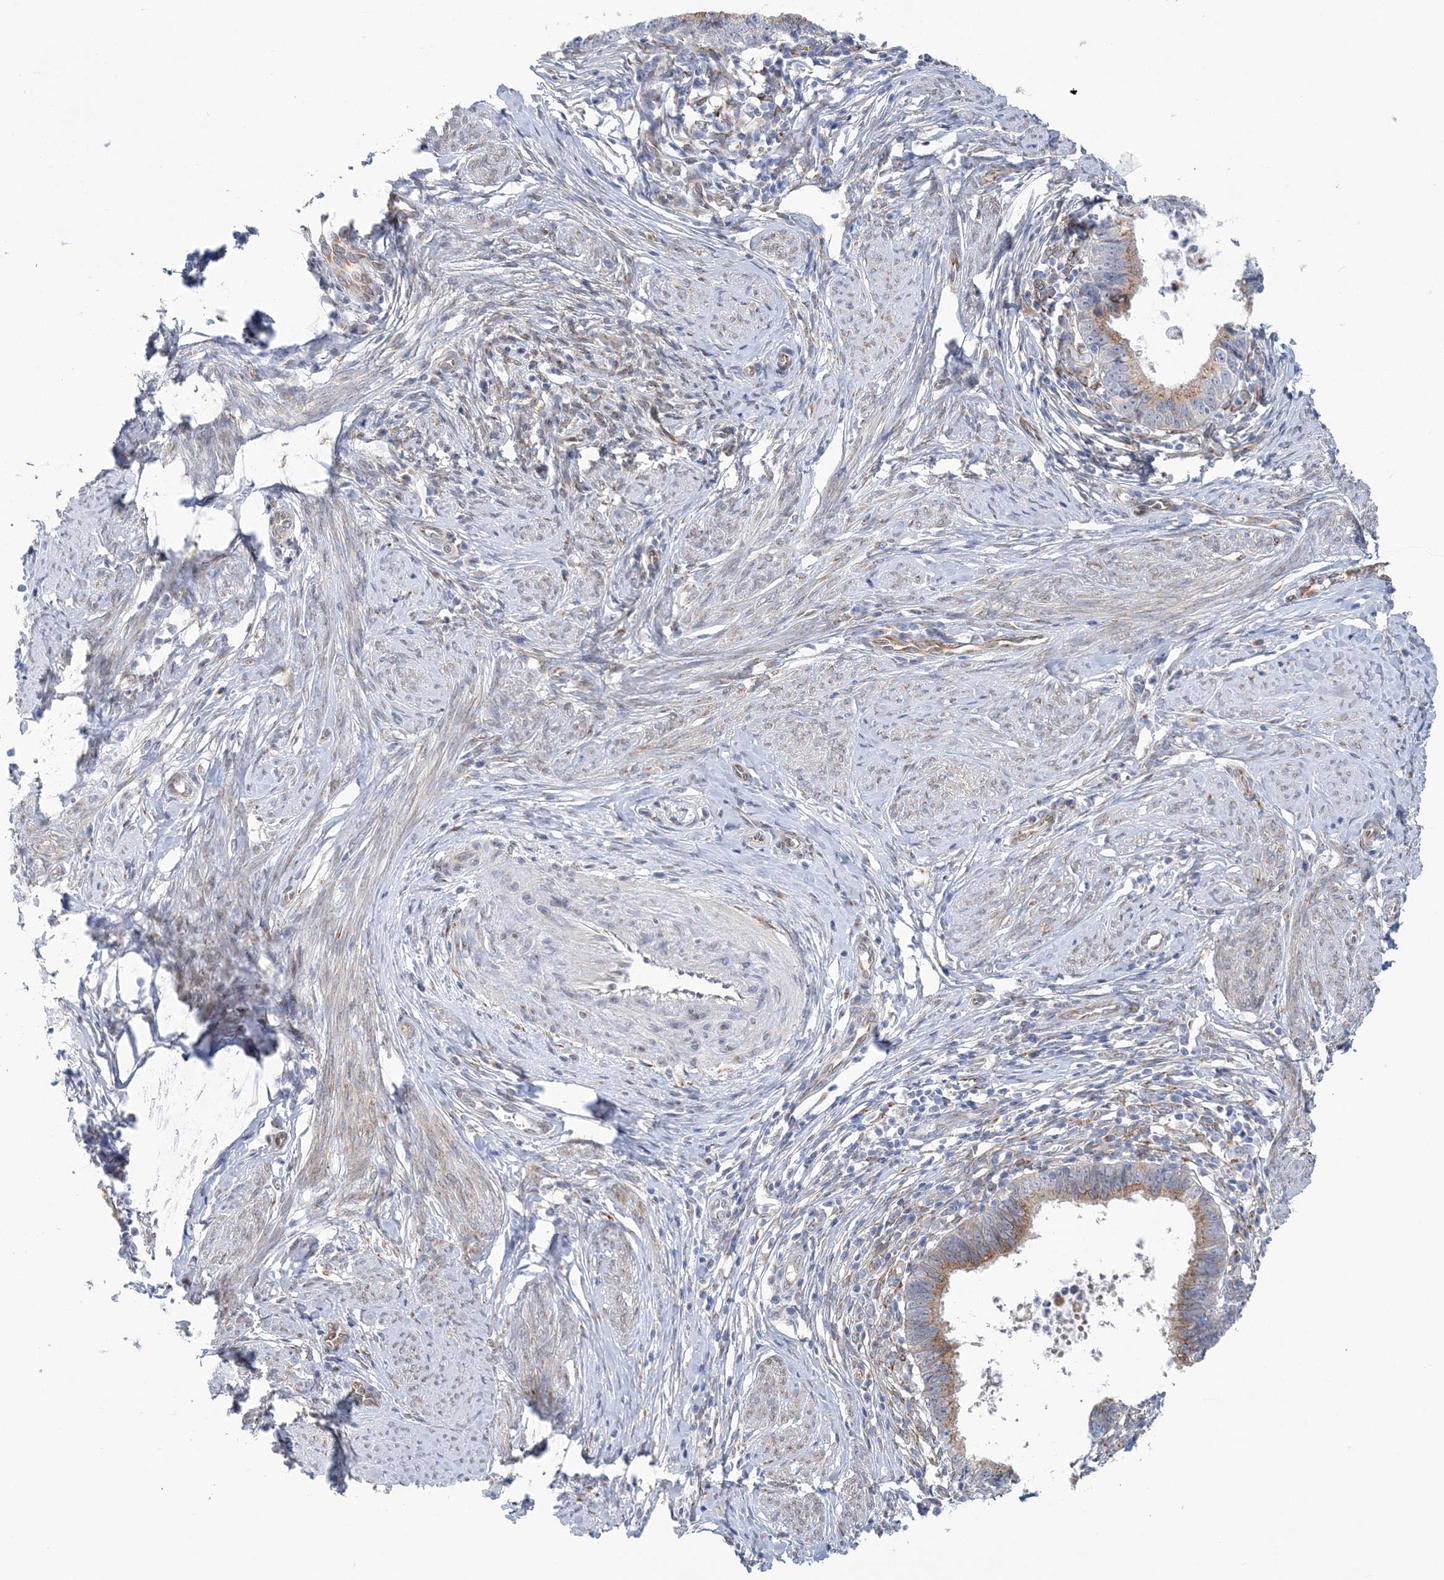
{"staining": {"intensity": "moderate", "quantity": "25%-75%", "location": "cytoplasmic/membranous"}, "tissue": "cervical cancer", "cell_type": "Tumor cells", "image_type": "cancer", "snomed": [{"axis": "morphology", "description": "Adenocarcinoma, NOS"}, {"axis": "topography", "description": "Cervix"}], "caption": "The histopathology image exhibits a brown stain indicating the presence of a protein in the cytoplasmic/membranous of tumor cells in adenocarcinoma (cervical).", "gene": "PLEKHG4B", "patient": {"sex": "female", "age": 36}}